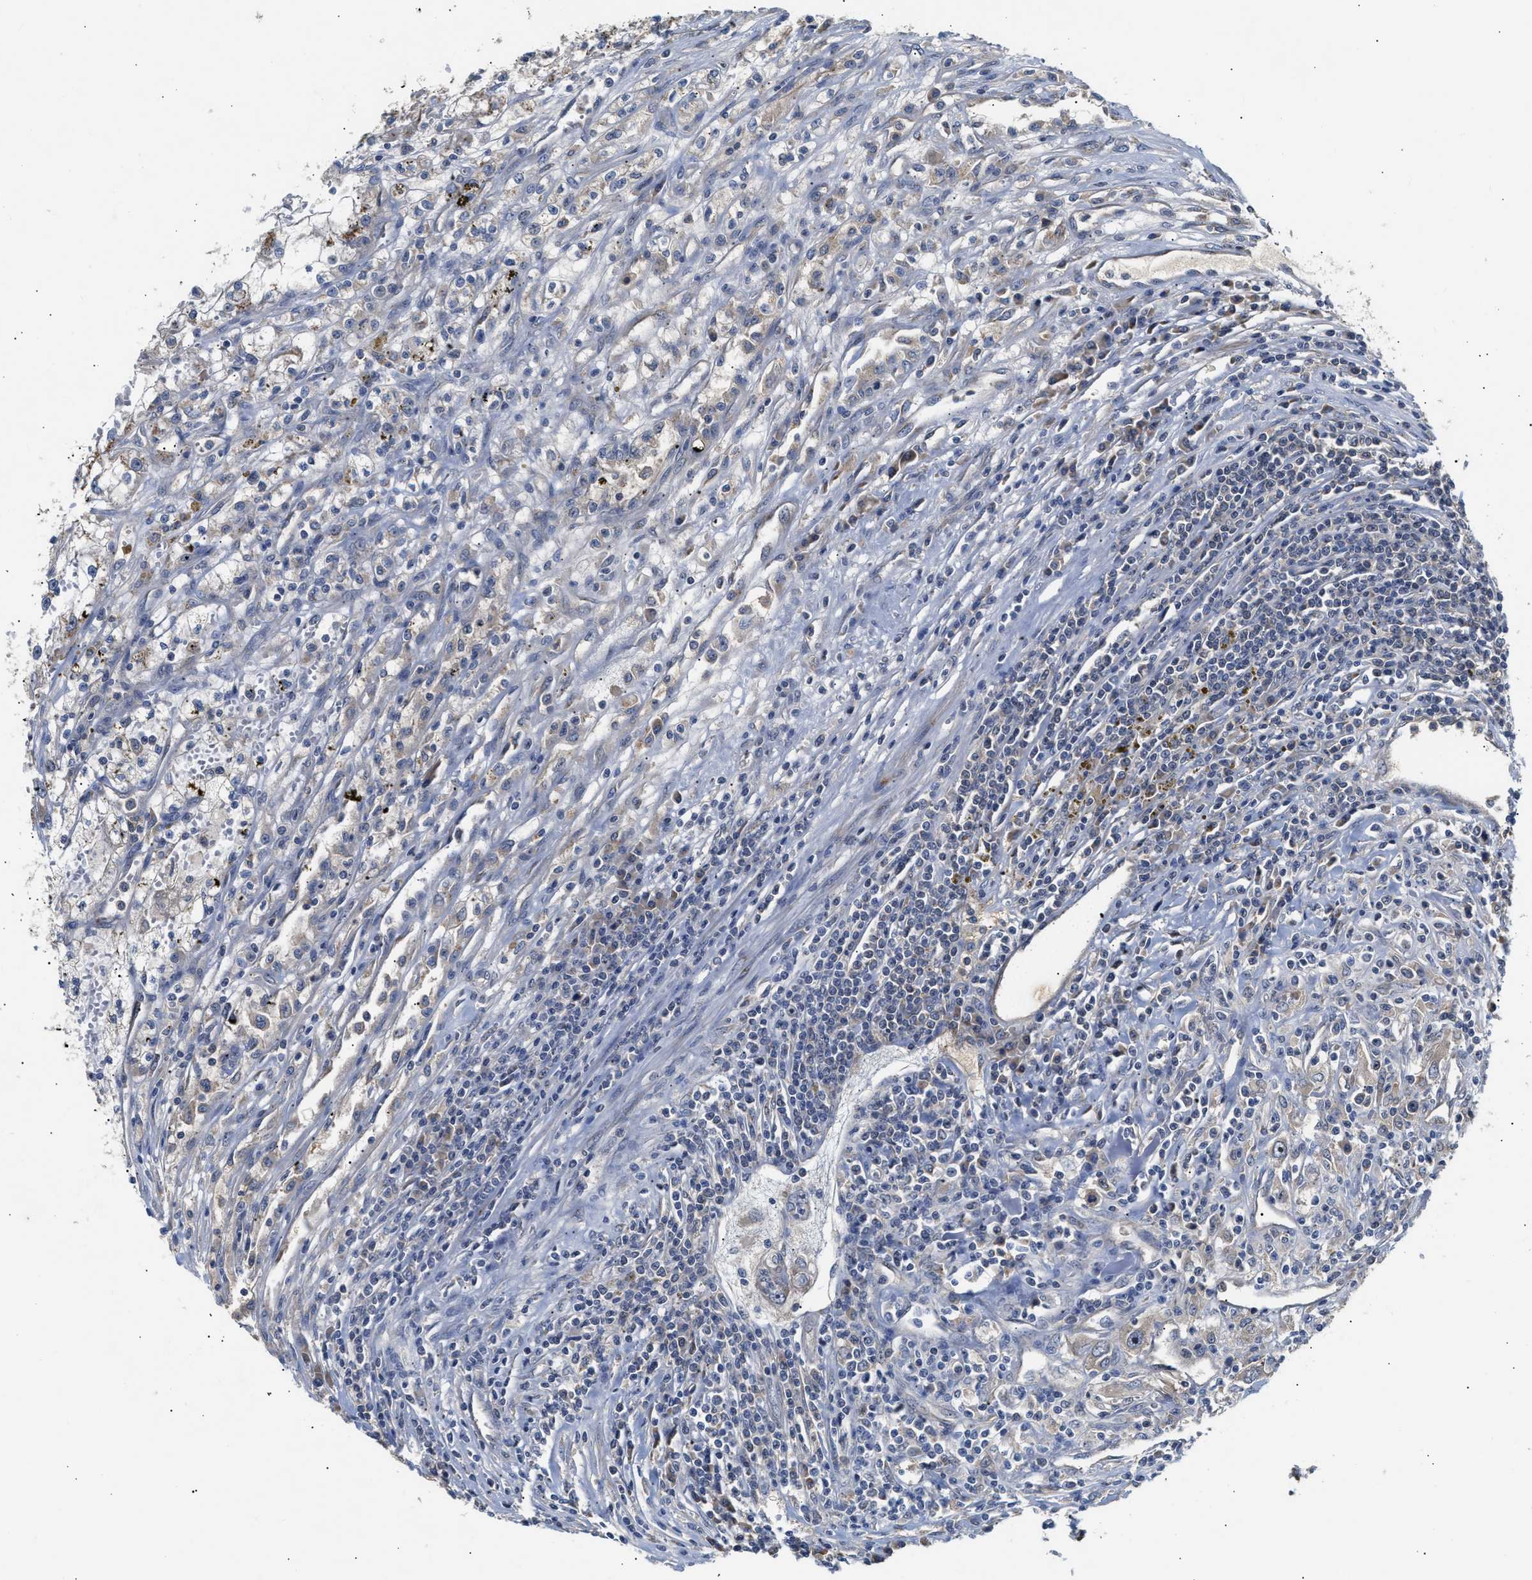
{"staining": {"intensity": "weak", "quantity": "<25%", "location": "cytoplasmic/membranous"}, "tissue": "renal cancer", "cell_type": "Tumor cells", "image_type": "cancer", "snomed": [{"axis": "morphology", "description": "Adenocarcinoma, NOS"}, {"axis": "topography", "description": "Kidney"}], "caption": "Tumor cells show no significant protein expression in renal adenocarcinoma. (DAB immunohistochemistry with hematoxylin counter stain).", "gene": "CCDC146", "patient": {"sex": "female", "age": 52}}